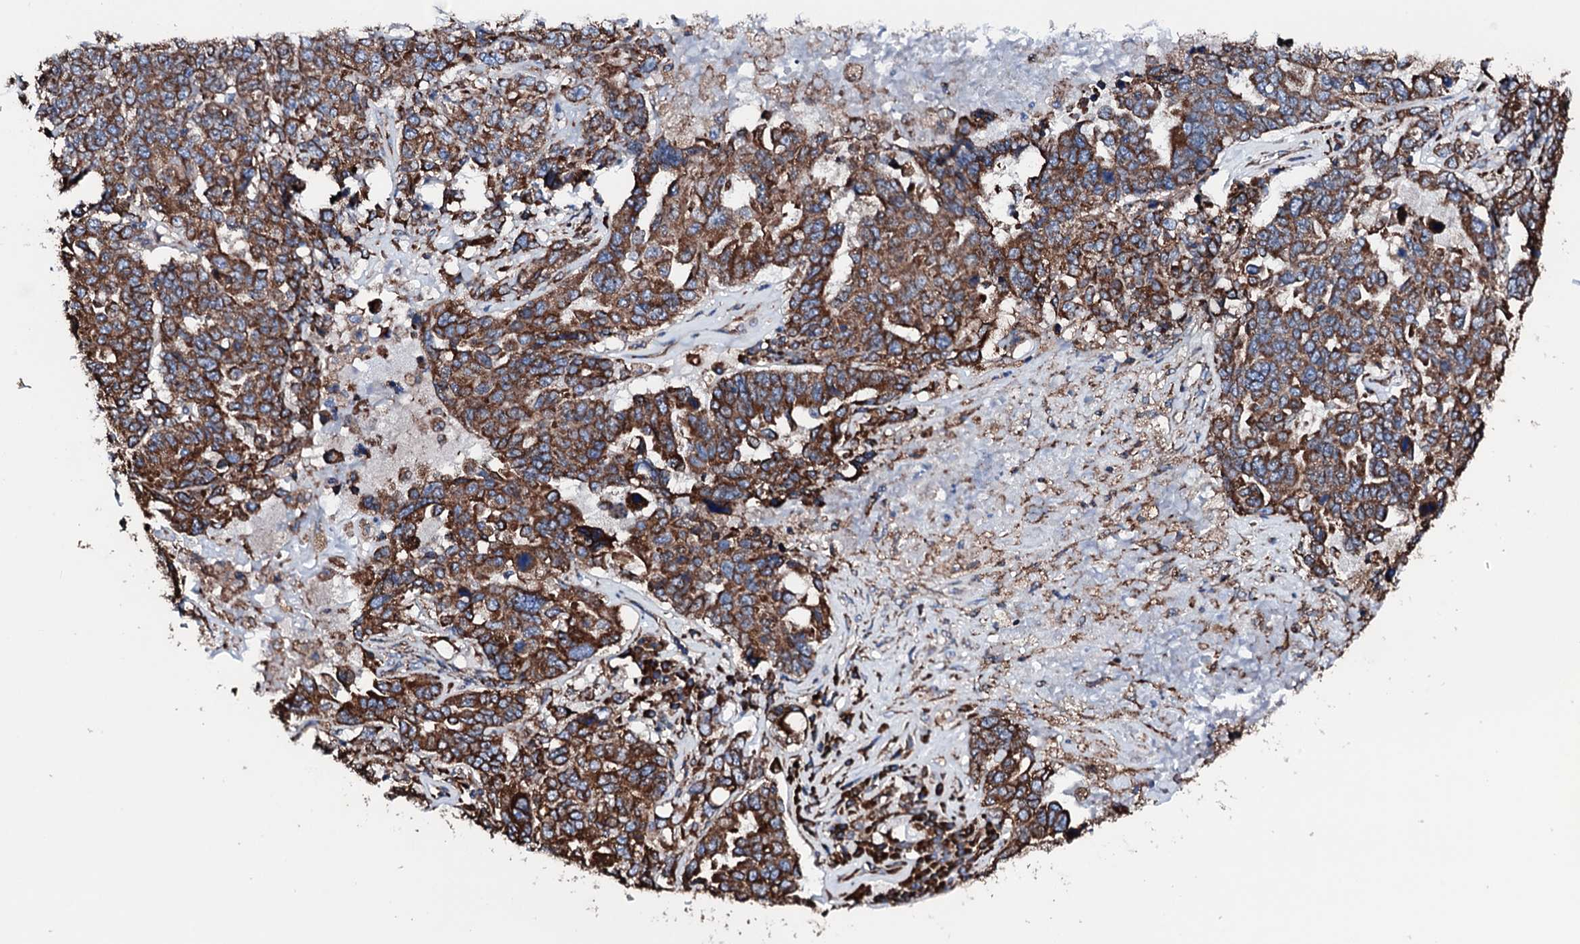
{"staining": {"intensity": "strong", "quantity": ">75%", "location": "cytoplasmic/membranous"}, "tissue": "ovarian cancer", "cell_type": "Tumor cells", "image_type": "cancer", "snomed": [{"axis": "morphology", "description": "Carcinoma, endometroid"}, {"axis": "topography", "description": "Ovary"}], "caption": "Human ovarian cancer (endometroid carcinoma) stained with a brown dye reveals strong cytoplasmic/membranous positive positivity in about >75% of tumor cells.", "gene": "AMDHD1", "patient": {"sex": "female", "age": 62}}